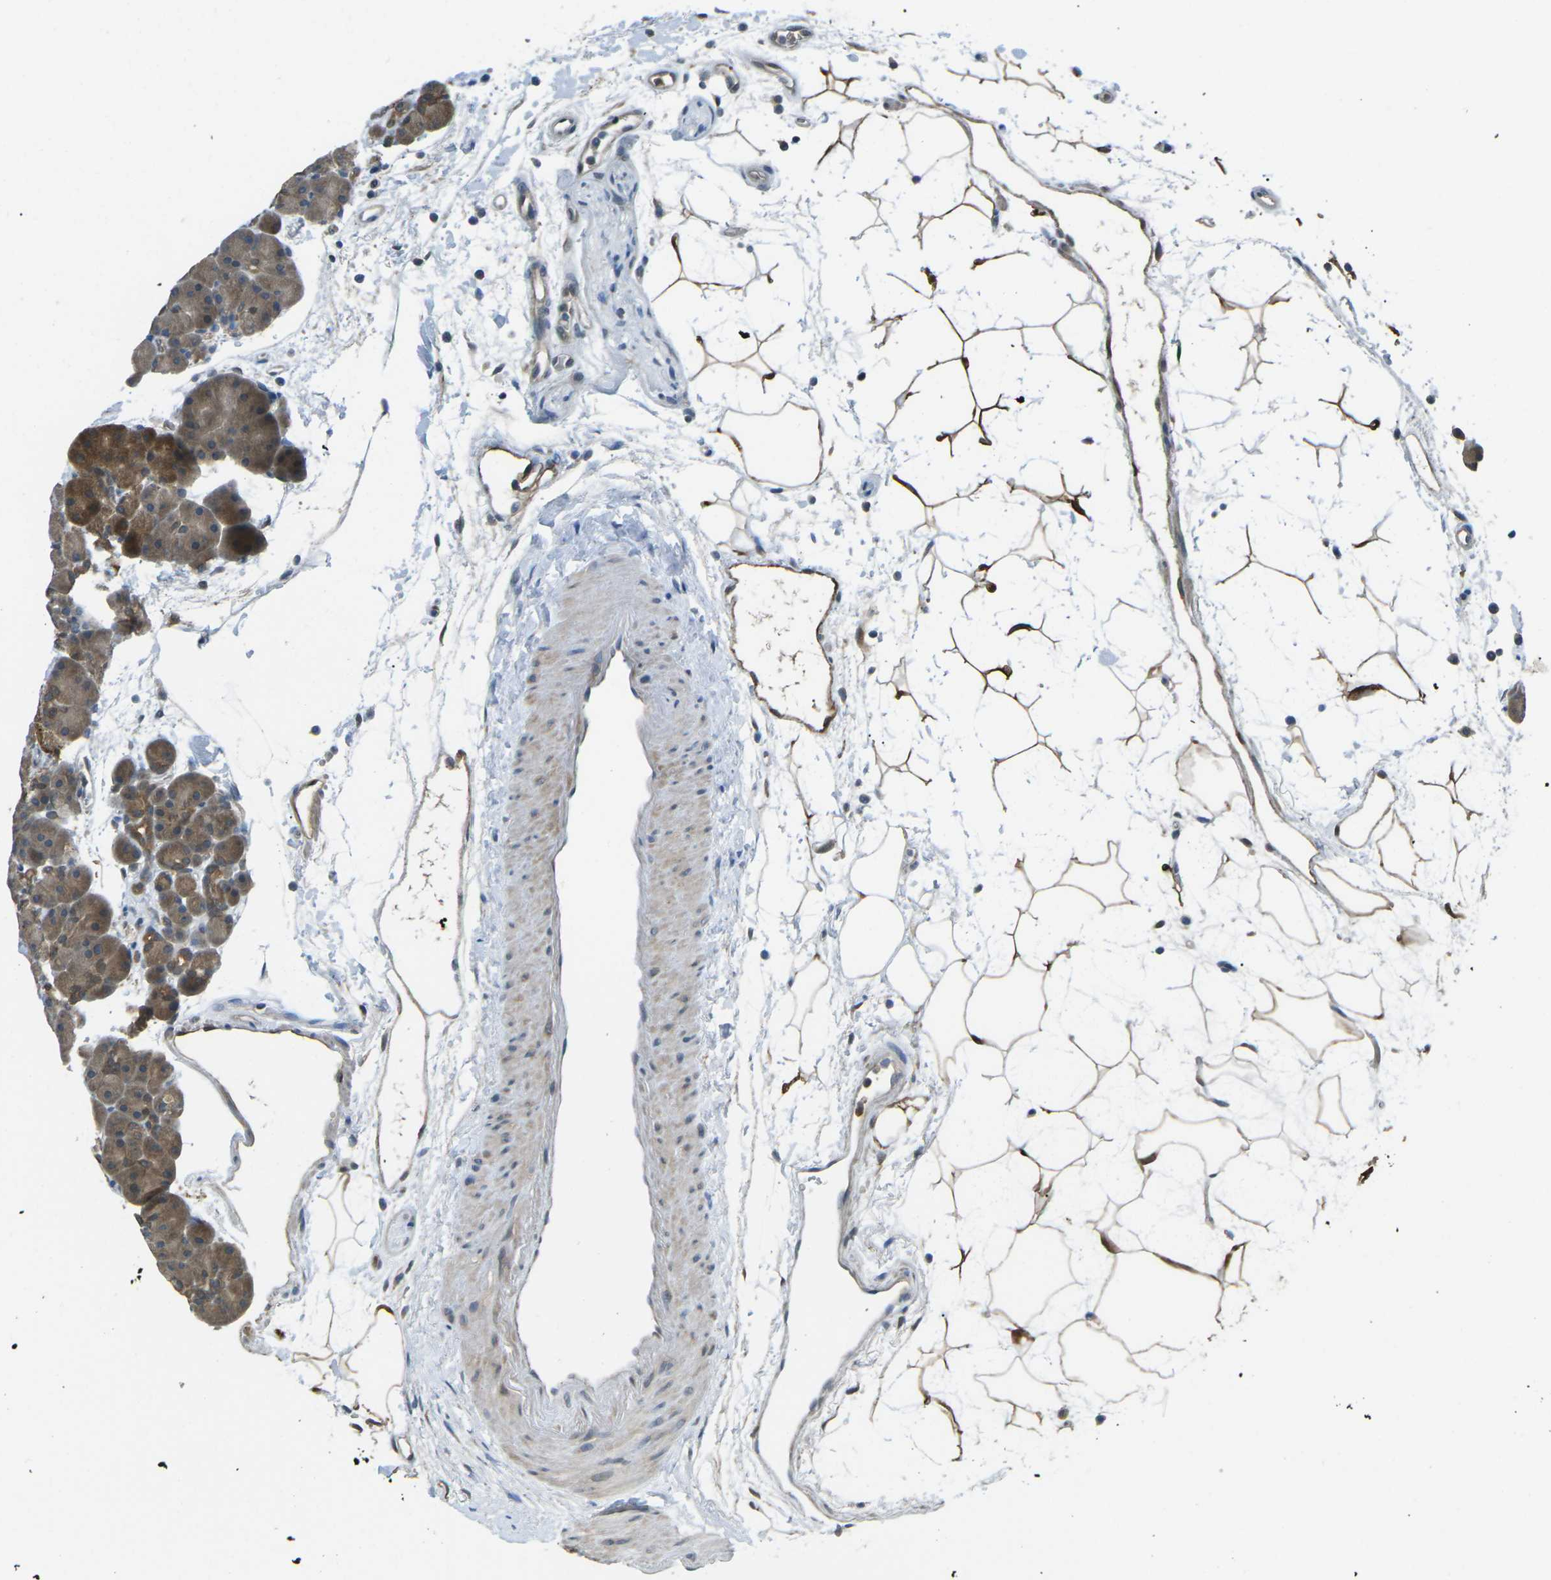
{"staining": {"intensity": "moderate", "quantity": ">75%", "location": "cytoplasmic/membranous"}, "tissue": "pancreas", "cell_type": "Exocrine glandular cells", "image_type": "normal", "snomed": [{"axis": "morphology", "description": "Normal tissue, NOS"}, {"axis": "topography", "description": "Pancreas"}], "caption": "This is a micrograph of IHC staining of unremarkable pancreas, which shows moderate expression in the cytoplasmic/membranous of exocrine glandular cells.", "gene": "PIEZO2", "patient": {"sex": "male", "age": 66}}